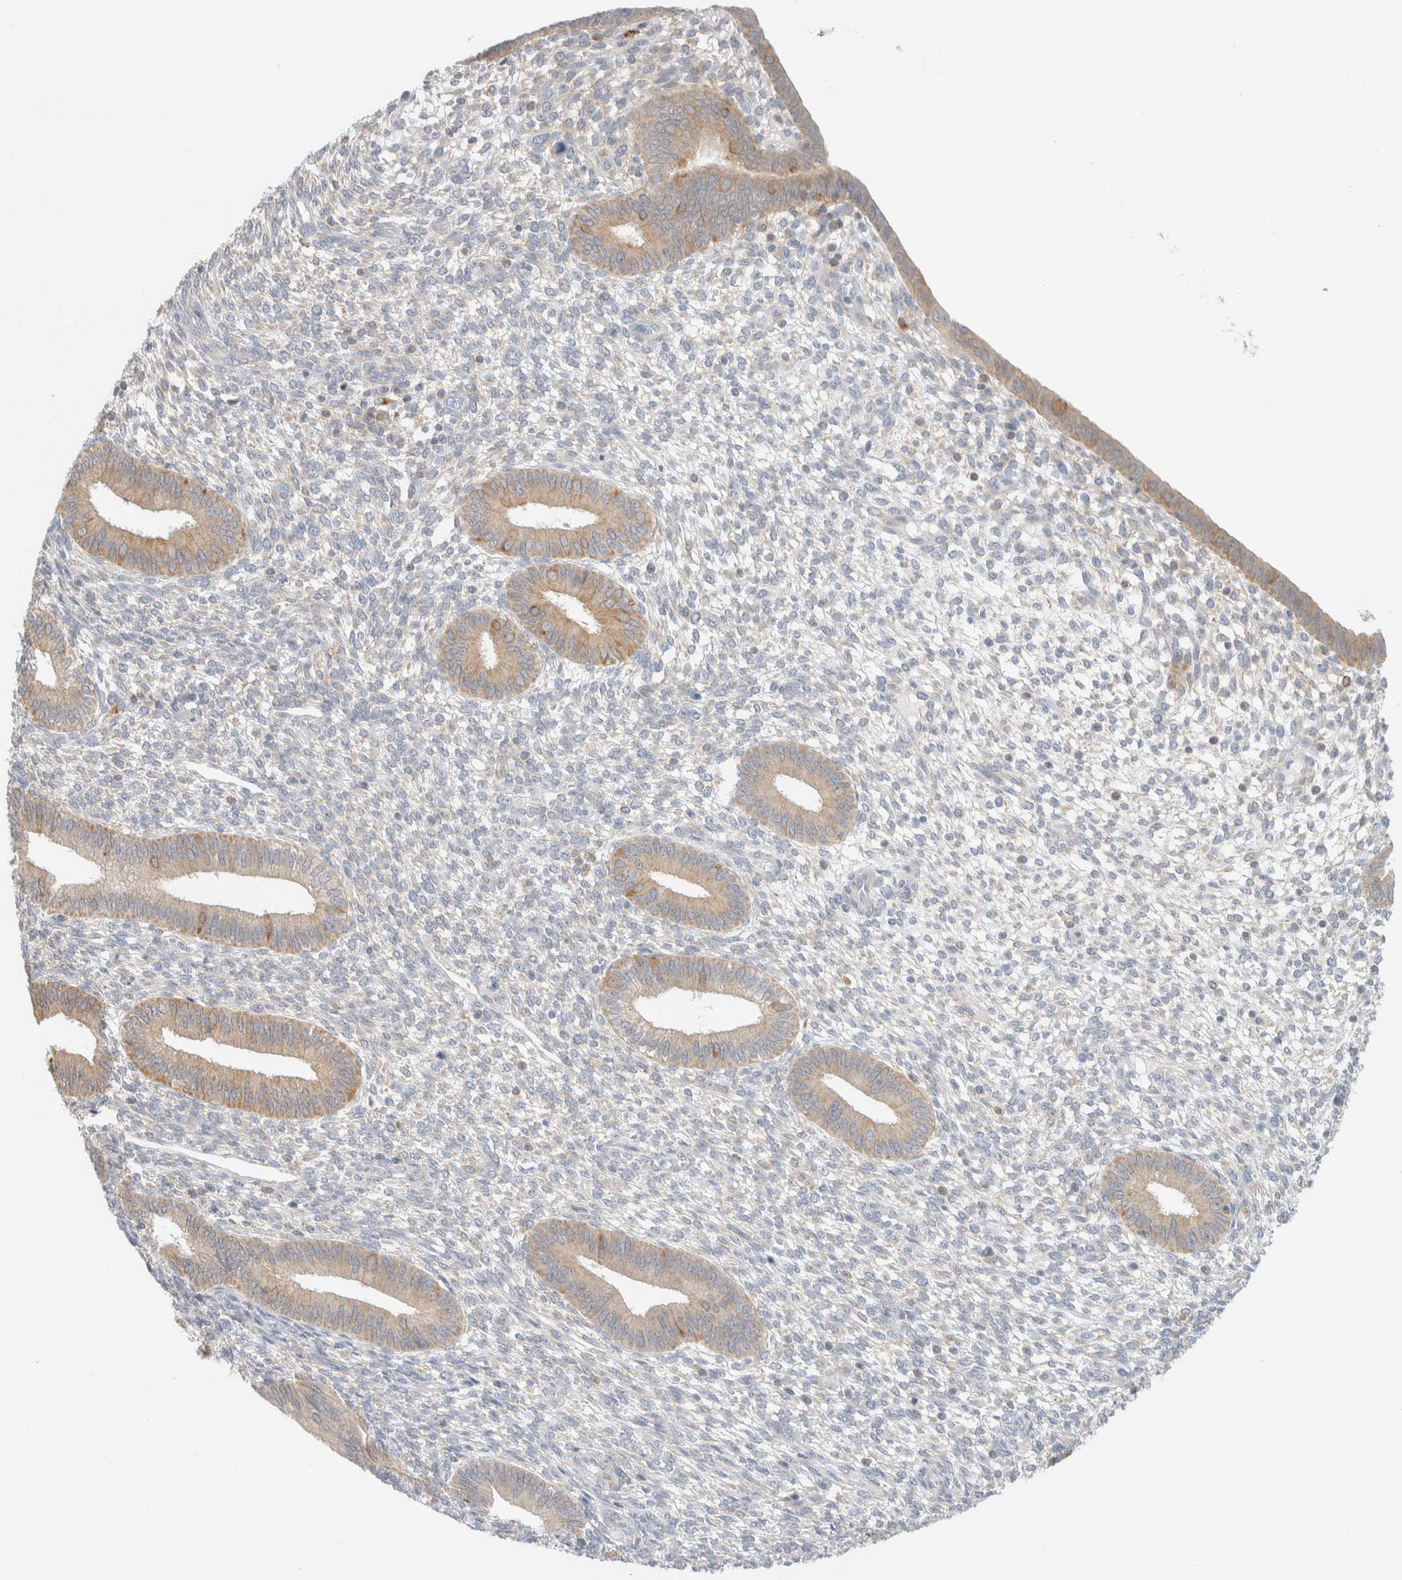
{"staining": {"intensity": "weak", "quantity": "<25%", "location": "cytoplasmic/membranous"}, "tissue": "endometrium", "cell_type": "Cells in endometrial stroma", "image_type": "normal", "snomed": [{"axis": "morphology", "description": "Normal tissue, NOS"}, {"axis": "topography", "description": "Endometrium"}], "caption": "The immunohistochemistry (IHC) micrograph has no significant expression in cells in endometrial stroma of endometrium.", "gene": "NT5C", "patient": {"sex": "female", "age": 46}}